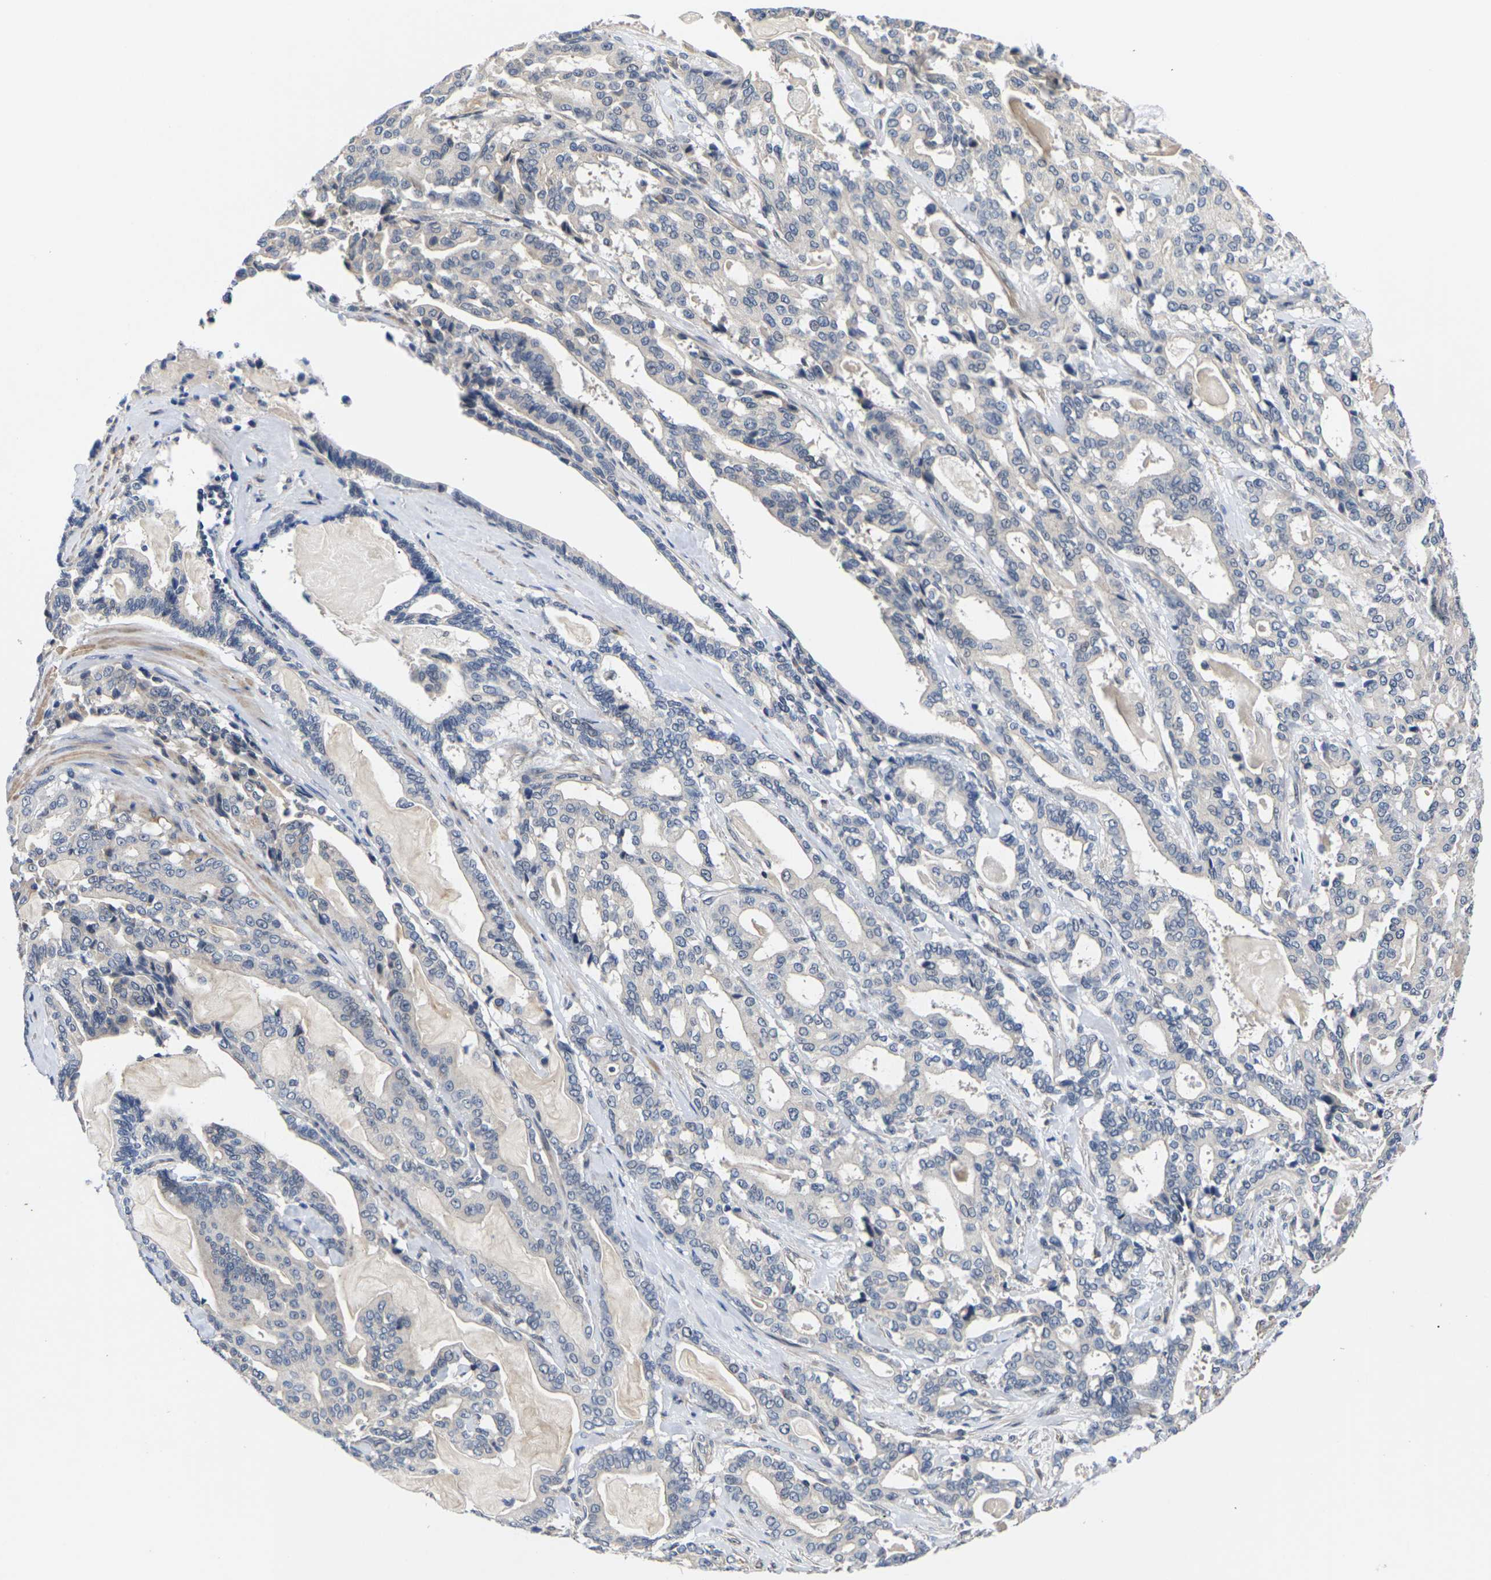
{"staining": {"intensity": "weak", "quantity": "<25%", "location": "cytoplasmic/membranous"}, "tissue": "pancreatic cancer", "cell_type": "Tumor cells", "image_type": "cancer", "snomed": [{"axis": "morphology", "description": "Adenocarcinoma, NOS"}, {"axis": "topography", "description": "Pancreas"}], "caption": "This image is of pancreatic cancer stained with immunohistochemistry (IHC) to label a protein in brown with the nuclei are counter-stained blue. There is no positivity in tumor cells. The staining is performed using DAB (3,3'-diaminobenzidine) brown chromogen with nuclei counter-stained in using hematoxylin.", "gene": "ST6GAL2", "patient": {"sex": "male", "age": 63}}